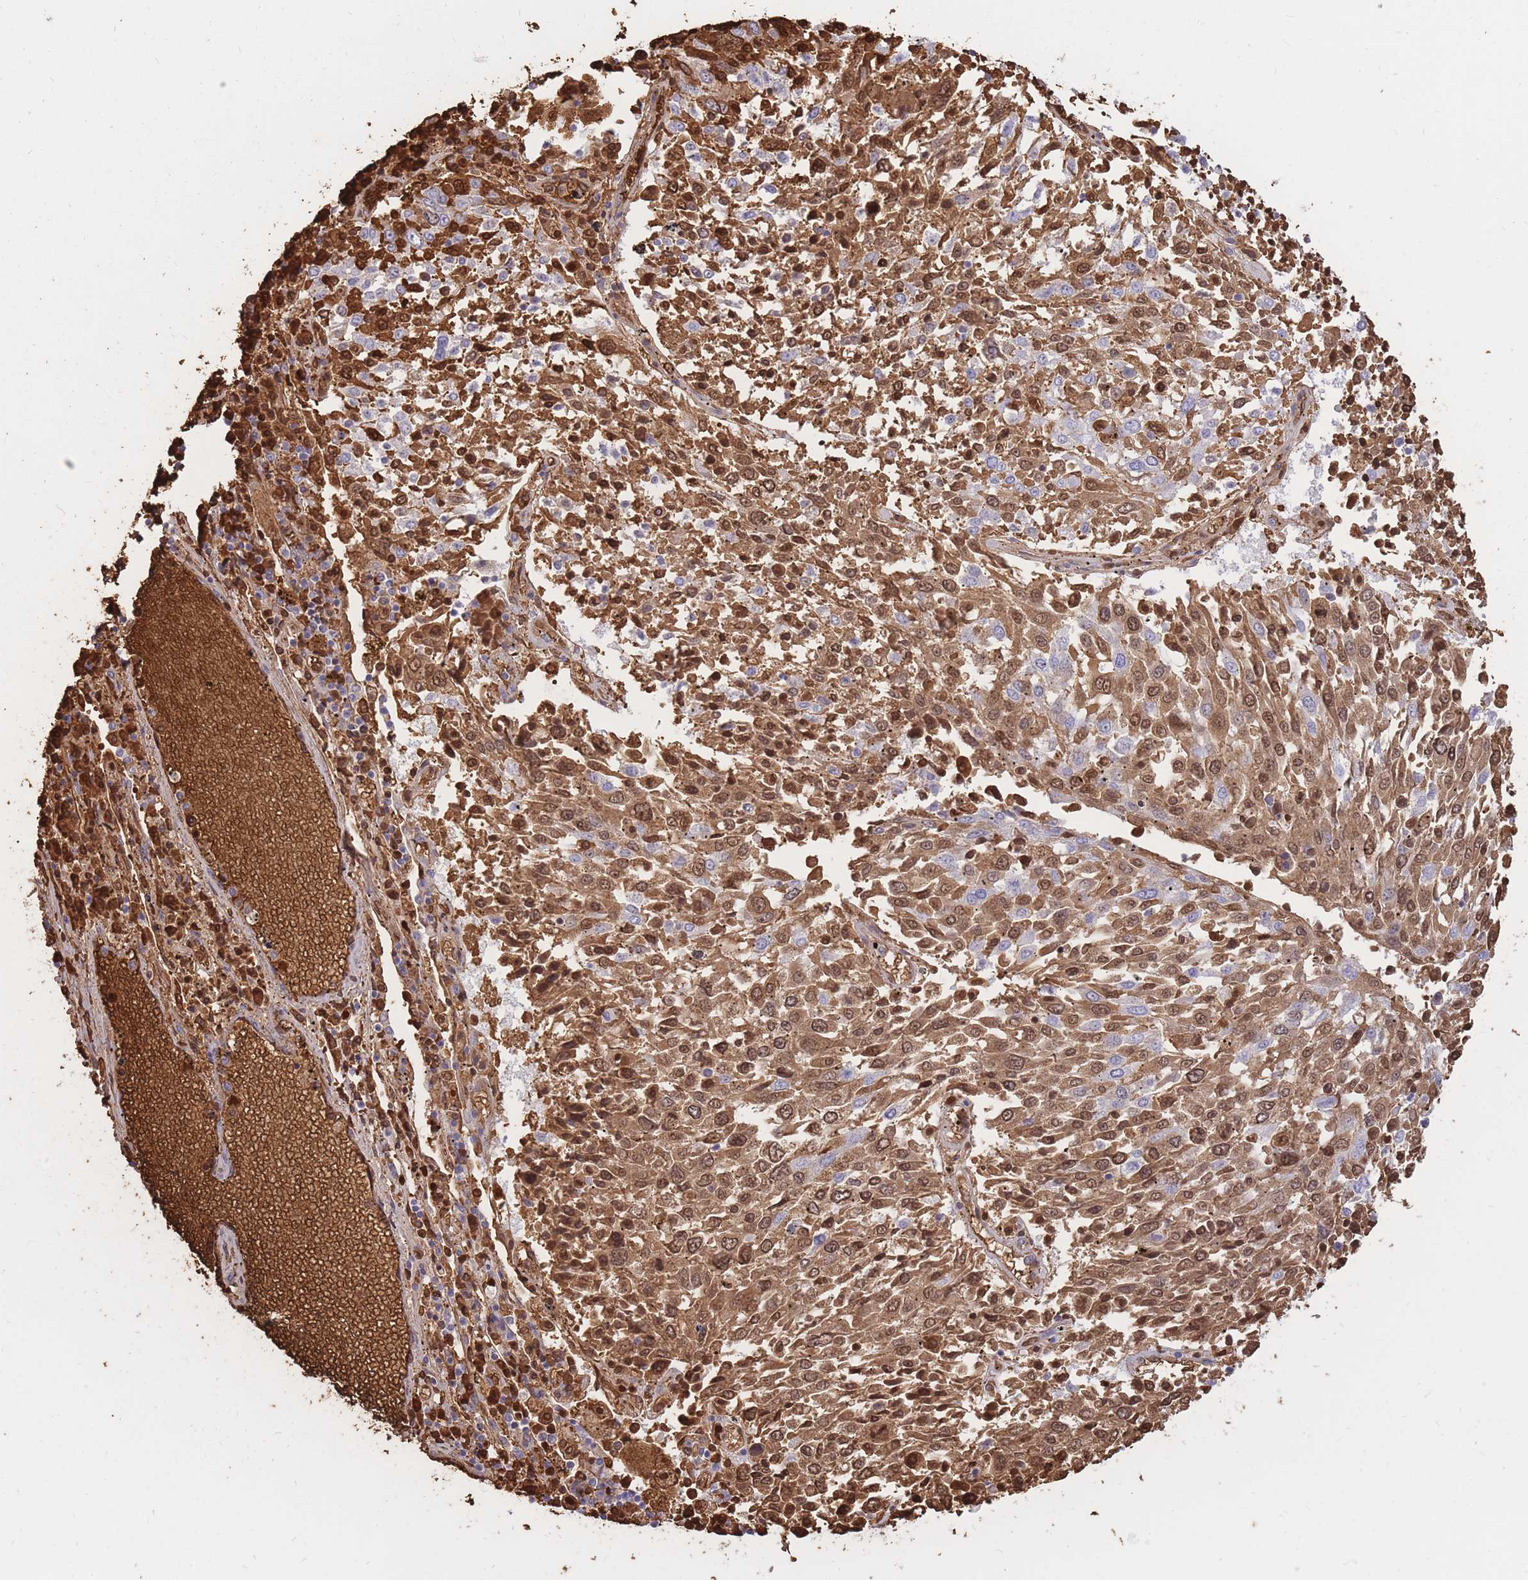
{"staining": {"intensity": "moderate", "quantity": ">75%", "location": "cytoplasmic/membranous,nuclear"}, "tissue": "lung cancer", "cell_type": "Tumor cells", "image_type": "cancer", "snomed": [{"axis": "morphology", "description": "Squamous cell carcinoma, NOS"}, {"axis": "topography", "description": "Lung"}], "caption": "High-power microscopy captured an immunohistochemistry micrograph of lung squamous cell carcinoma, revealing moderate cytoplasmic/membranous and nuclear positivity in about >75% of tumor cells. Immunohistochemistry stains the protein of interest in brown and the nuclei are stained blue.", "gene": "ATP10D", "patient": {"sex": "male", "age": 65}}